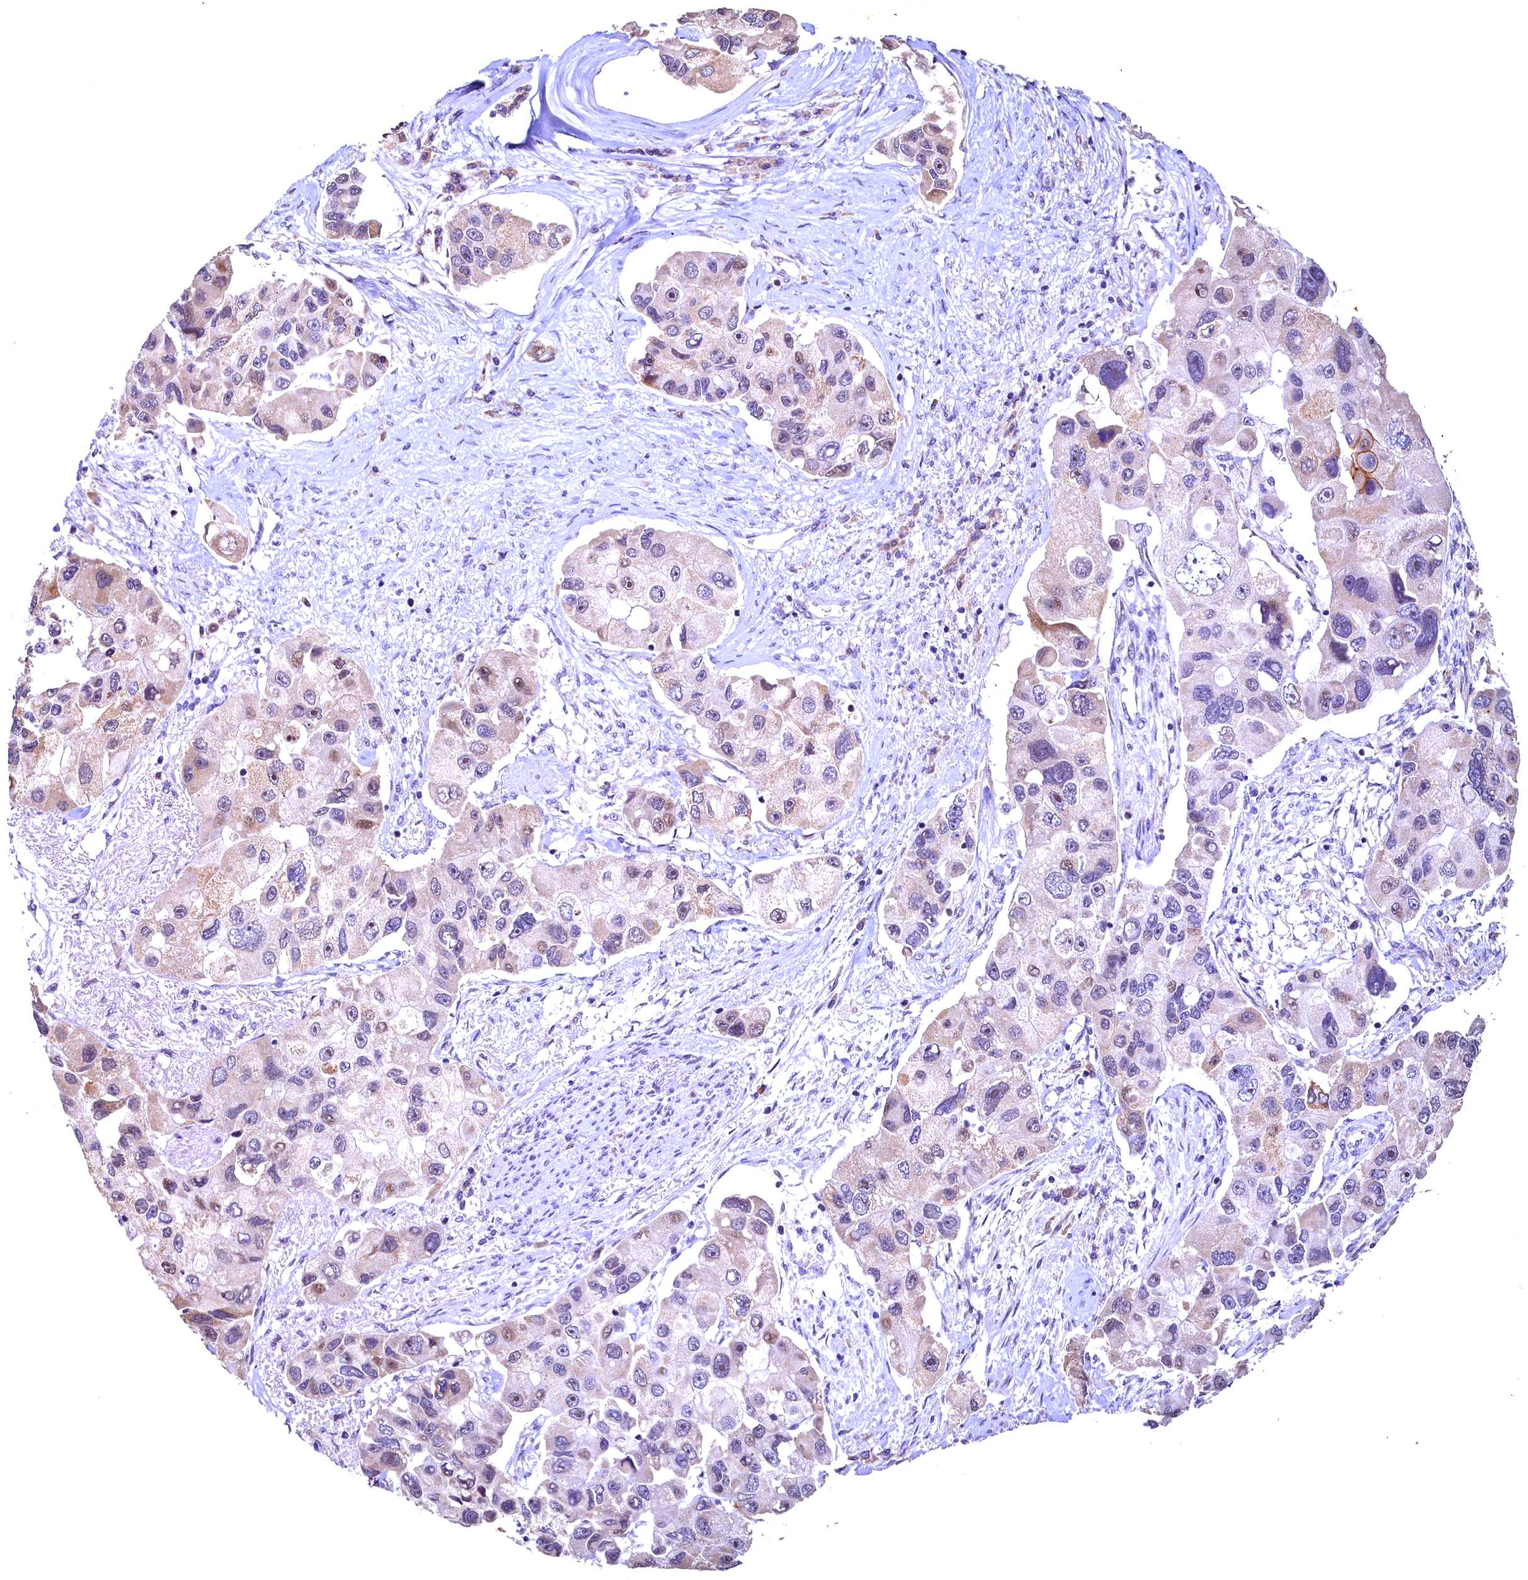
{"staining": {"intensity": "weak", "quantity": "<25%", "location": "nuclear"}, "tissue": "lung cancer", "cell_type": "Tumor cells", "image_type": "cancer", "snomed": [{"axis": "morphology", "description": "Adenocarcinoma, NOS"}, {"axis": "topography", "description": "Lung"}], "caption": "The micrograph demonstrates no significant staining in tumor cells of lung adenocarcinoma.", "gene": "LATS2", "patient": {"sex": "female", "age": 54}}